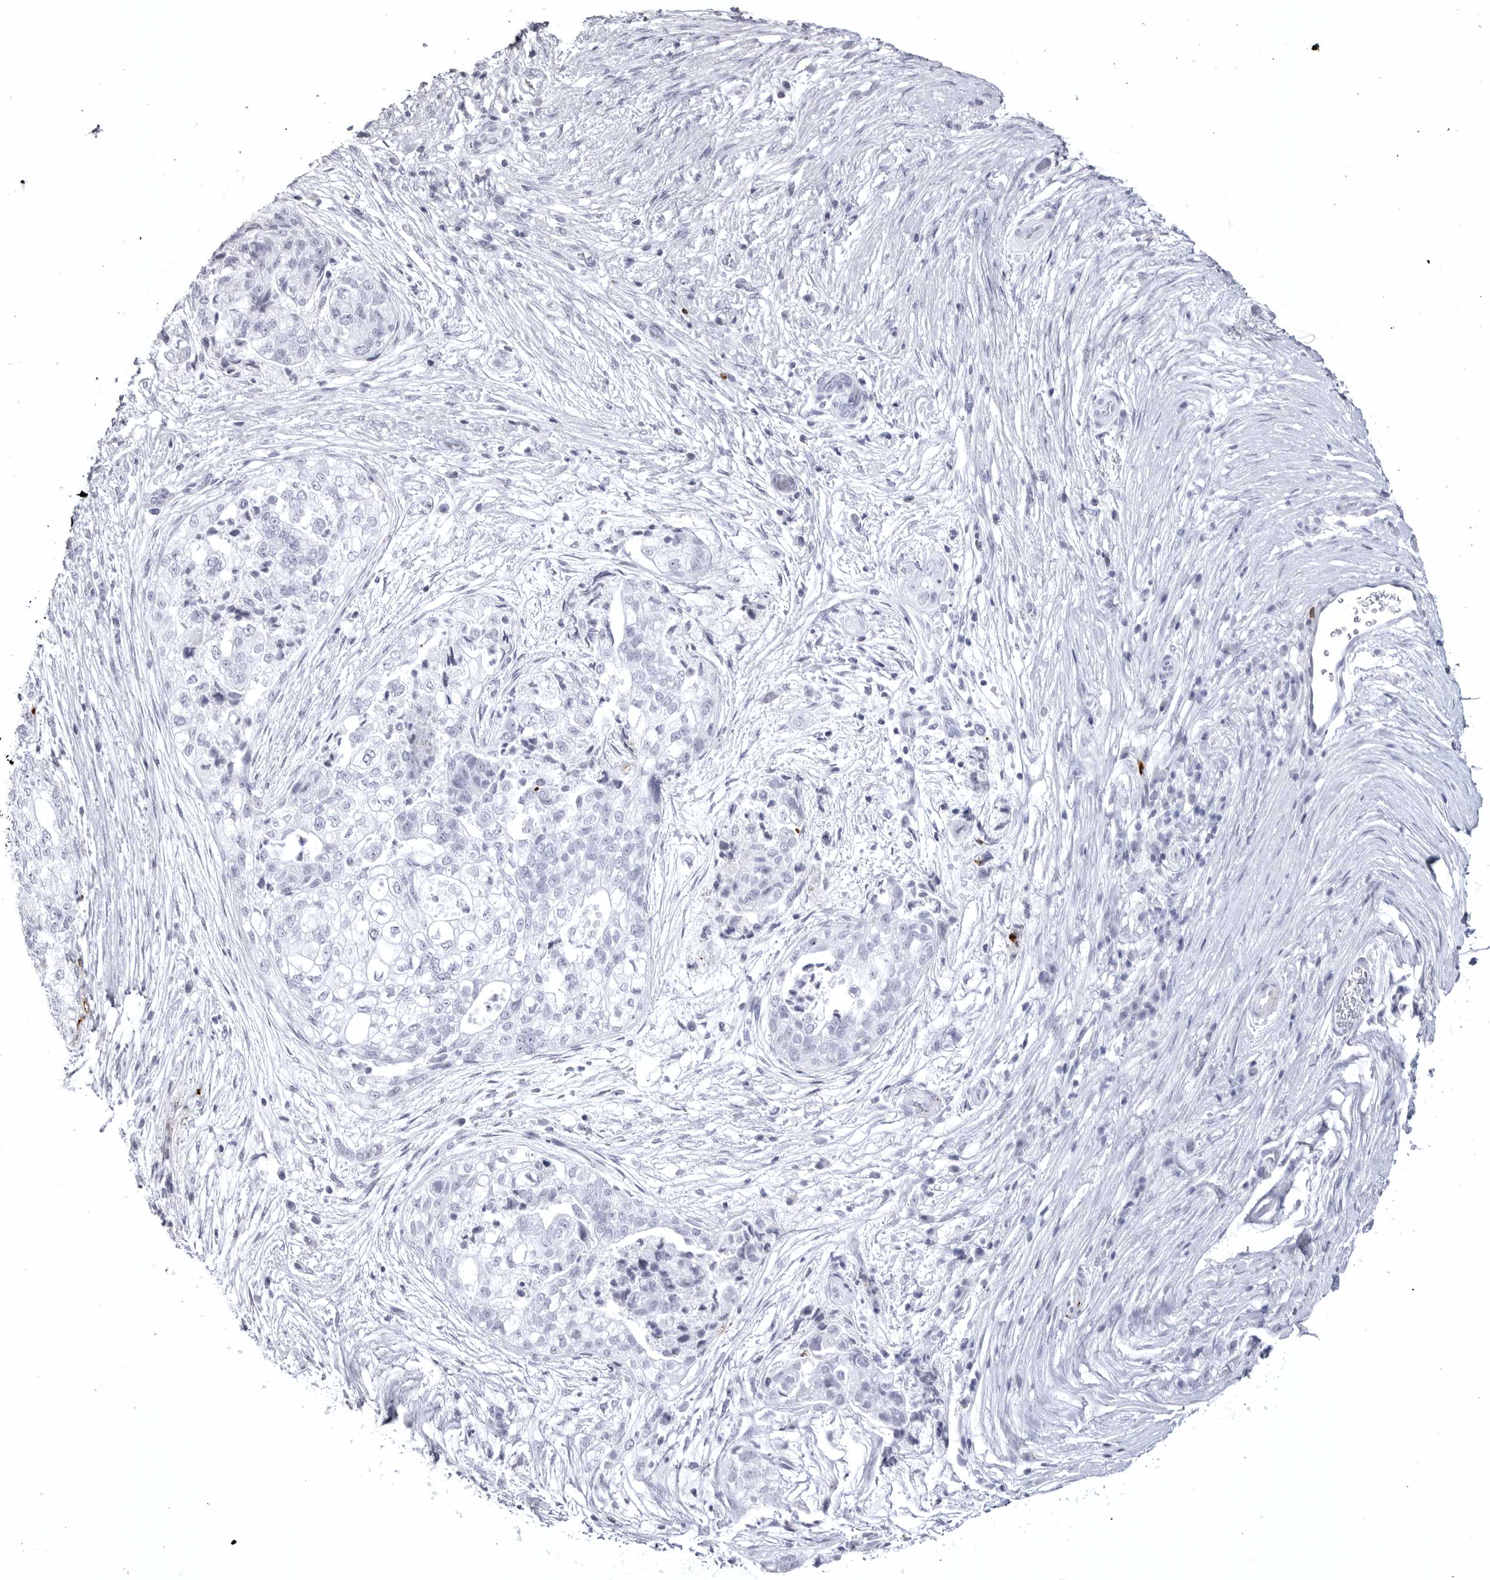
{"staining": {"intensity": "negative", "quantity": "none", "location": "none"}, "tissue": "pancreatic cancer", "cell_type": "Tumor cells", "image_type": "cancer", "snomed": [{"axis": "morphology", "description": "Adenocarcinoma, NOS"}, {"axis": "topography", "description": "Pancreas"}], "caption": "Immunohistochemical staining of adenocarcinoma (pancreatic) shows no significant staining in tumor cells.", "gene": "COL26A1", "patient": {"sex": "male", "age": 72}}